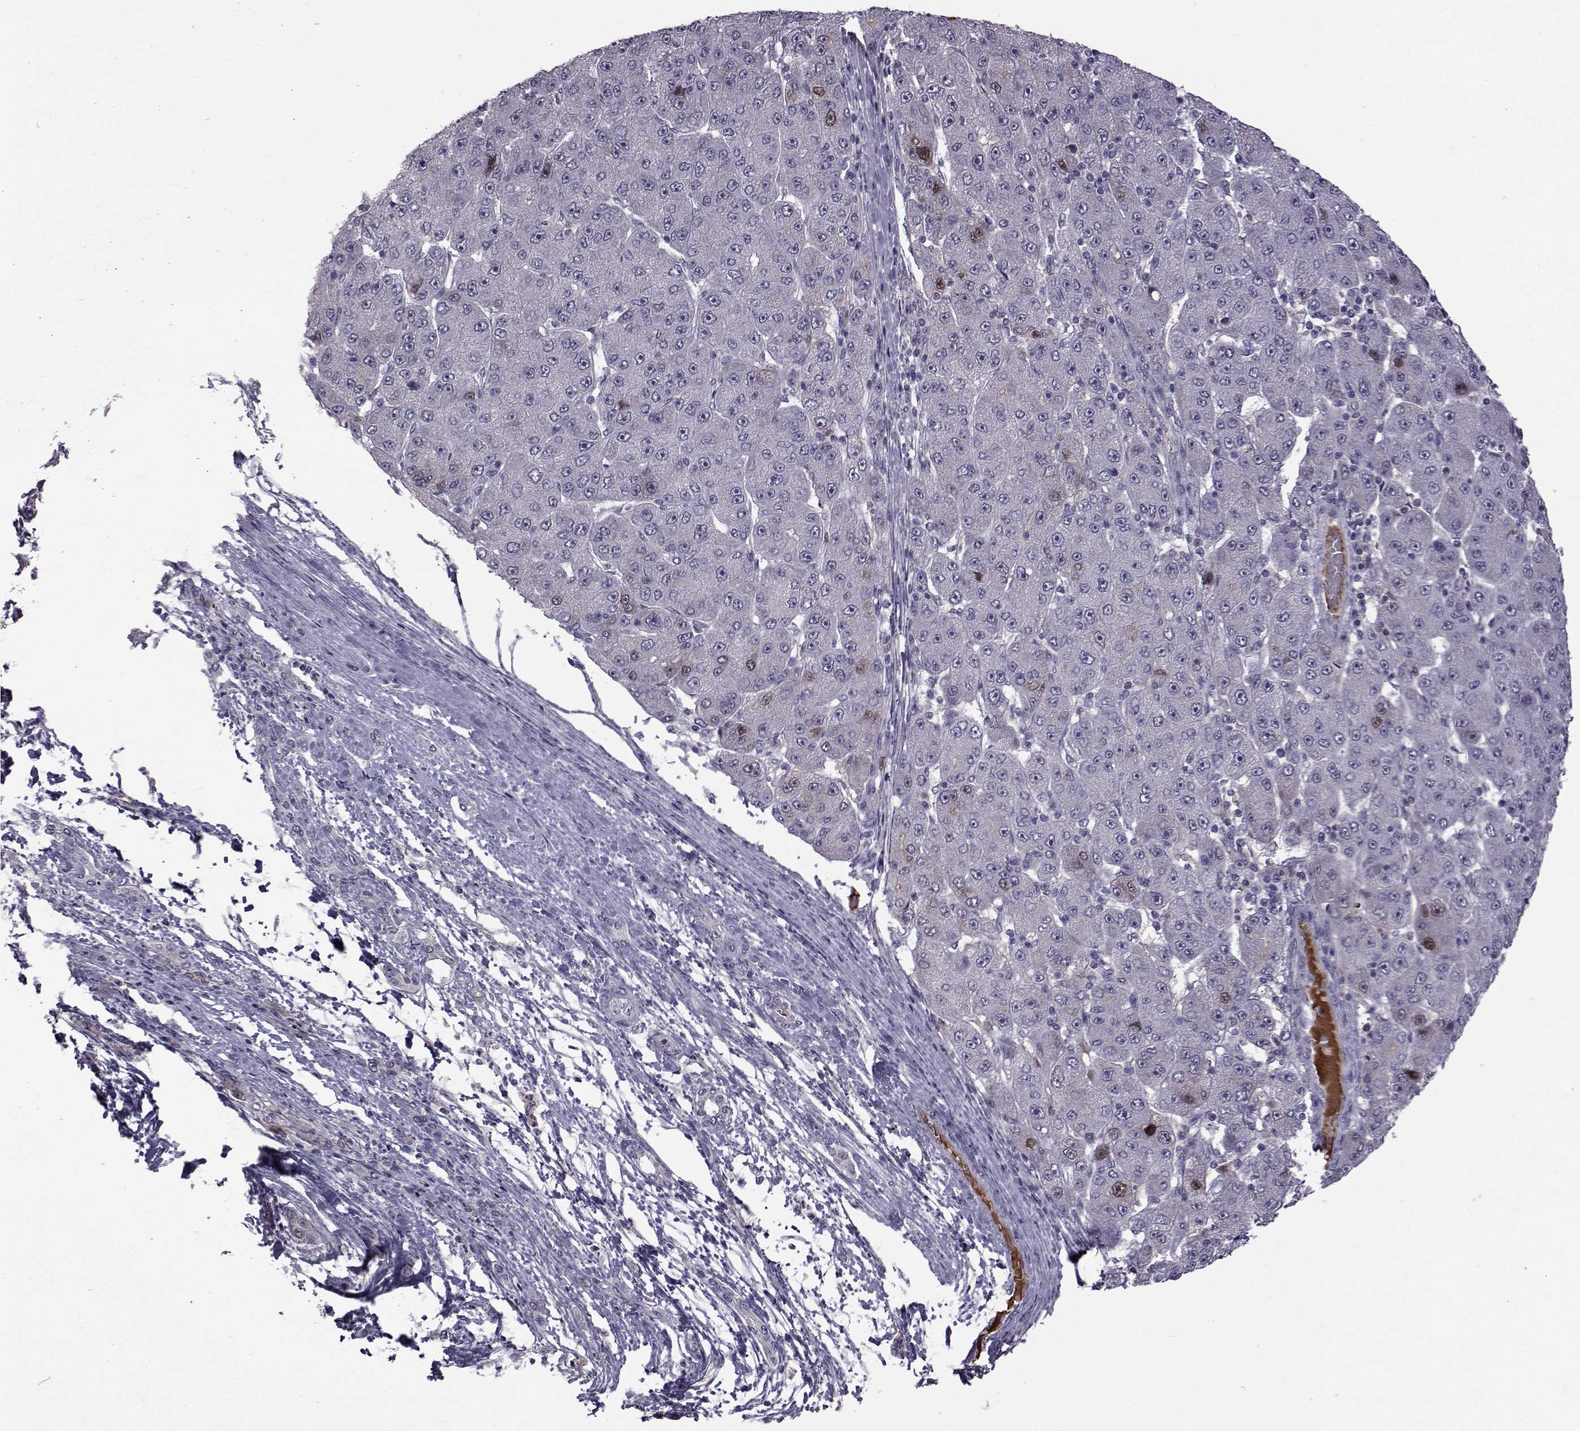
{"staining": {"intensity": "negative", "quantity": "none", "location": "none"}, "tissue": "liver cancer", "cell_type": "Tumor cells", "image_type": "cancer", "snomed": [{"axis": "morphology", "description": "Carcinoma, Hepatocellular, NOS"}, {"axis": "topography", "description": "Liver"}], "caption": "Micrograph shows no protein expression in tumor cells of liver cancer tissue.", "gene": "TNFRSF11B", "patient": {"sex": "male", "age": 67}}